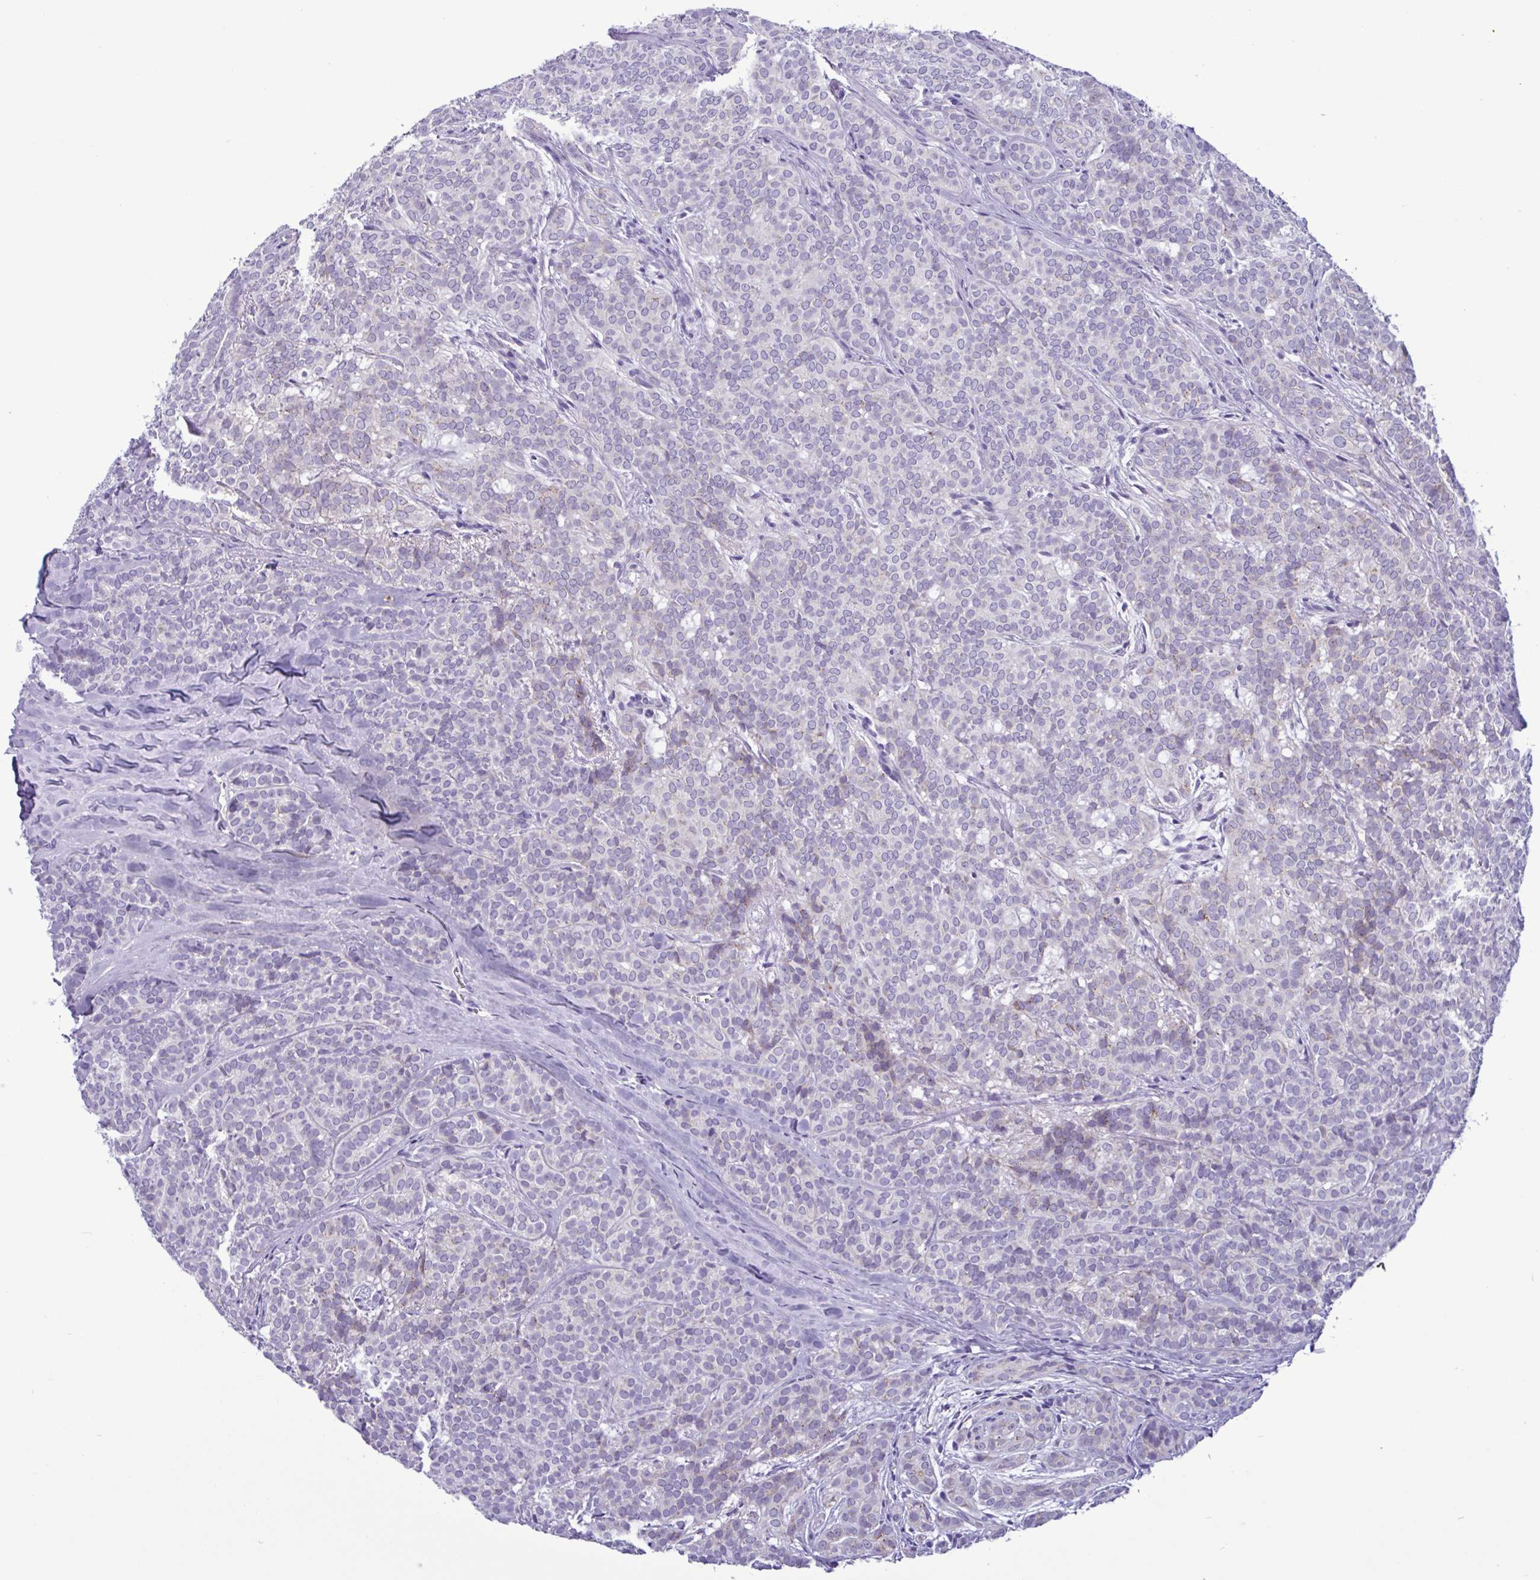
{"staining": {"intensity": "negative", "quantity": "none", "location": "none"}, "tissue": "head and neck cancer", "cell_type": "Tumor cells", "image_type": "cancer", "snomed": [{"axis": "morphology", "description": "Normal tissue, NOS"}, {"axis": "morphology", "description": "Adenocarcinoma, NOS"}, {"axis": "topography", "description": "Oral tissue"}, {"axis": "topography", "description": "Head-Neck"}], "caption": "Head and neck cancer (adenocarcinoma) was stained to show a protein in brown. There is no significant positivity in tumor cells.", "gene": "SREBF1", "patient": {"sex": "female", "age": 57}}